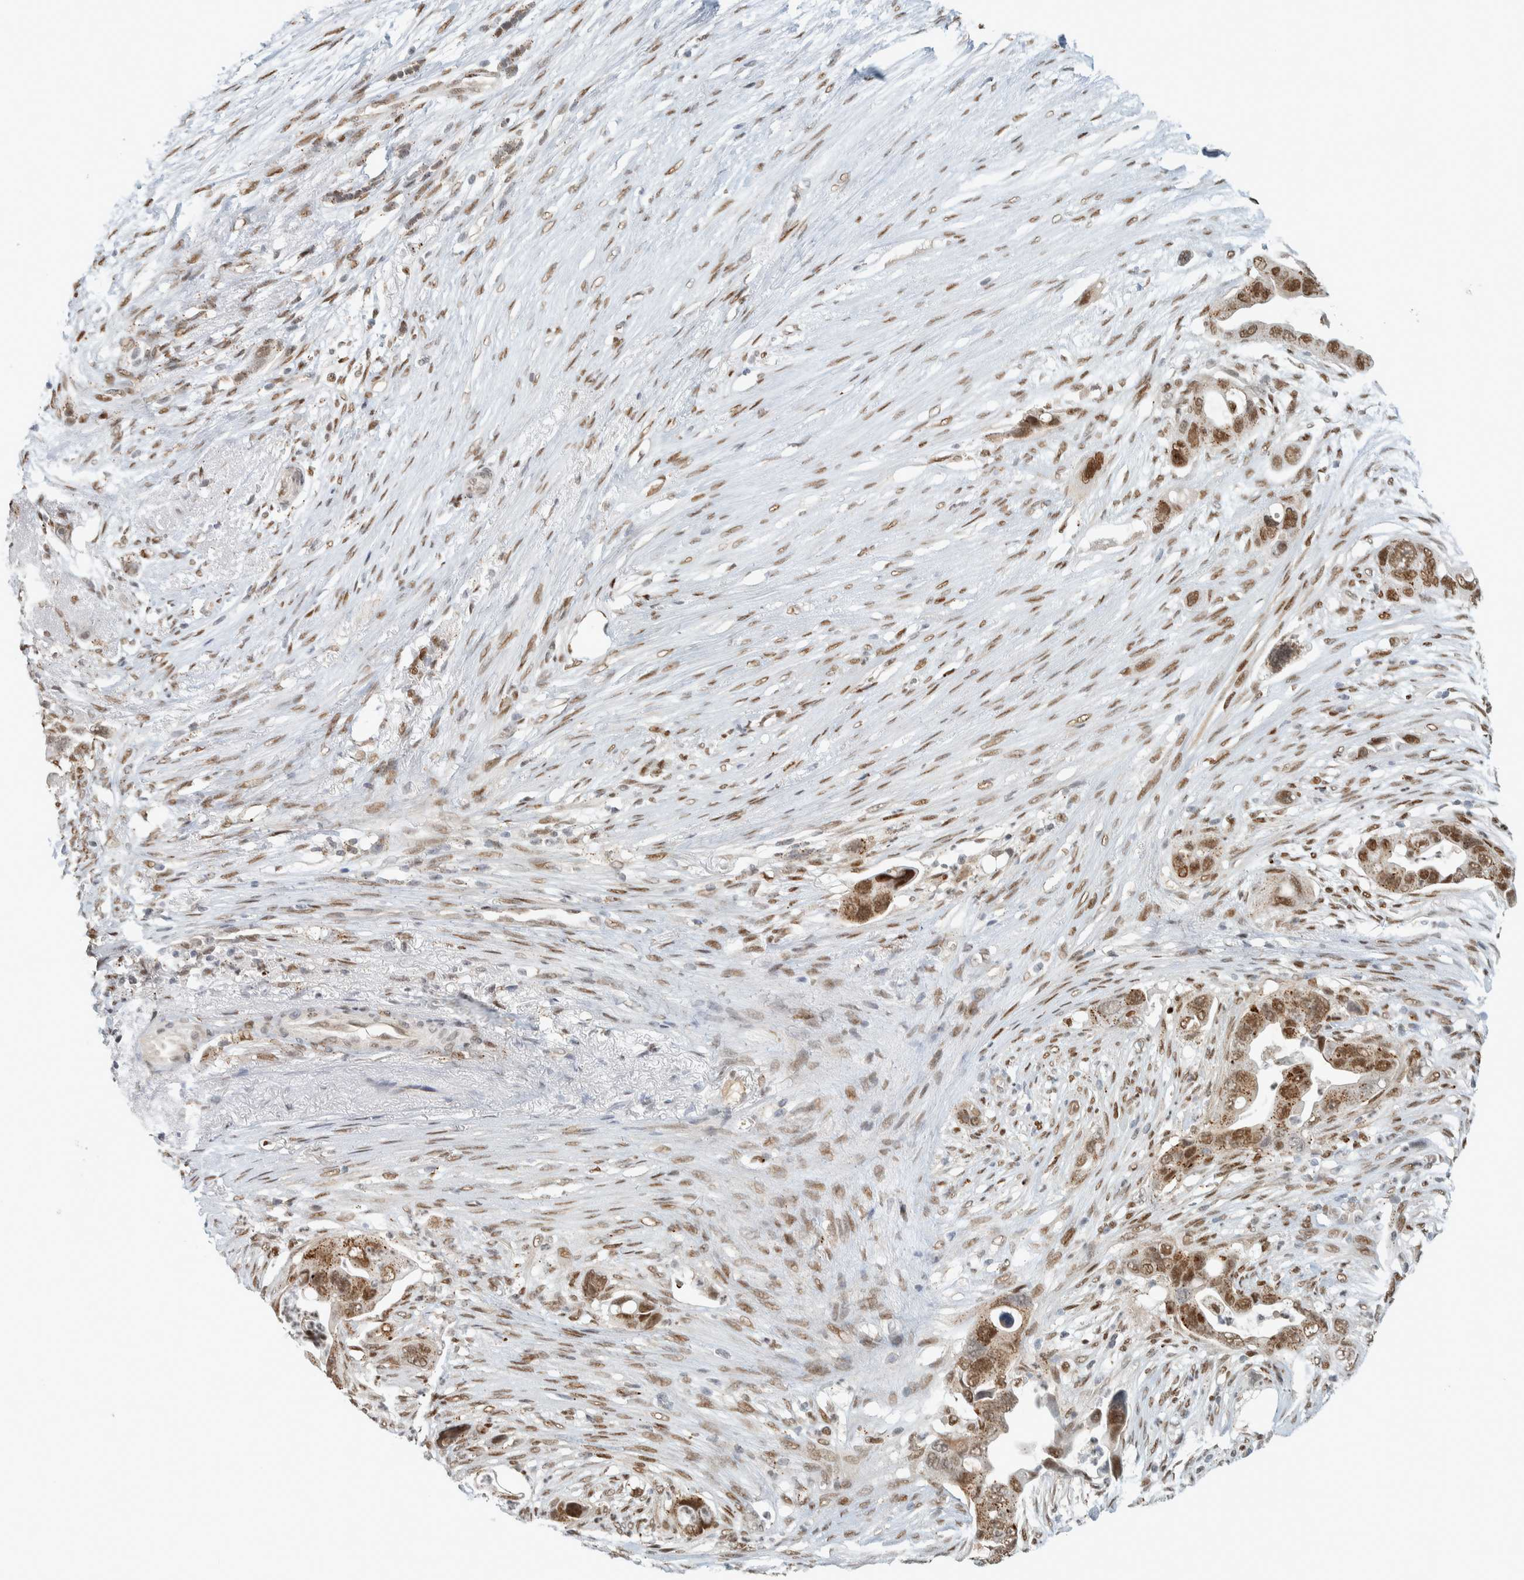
{"staining": {"intensity": "moderate", "quantity": ">75%", "location": "cytoplasmic/membranous,nuclear"}, "tissue": "pancreatic cancer", "cell_type": "Tumor cells", "image_type": "cancer", "snomed": [{"axis": "morphology", "description": "Adenocarcinoma, NOS"}, {"axis": "topography", "description": "Pancreas"}], "caption": "Human pancreatic cancer (adenocarcinoma) stained for a protein (brown) displays moderate cytoplasmic/membranous and nuclear positive expression in approximately >75% of tumor cells.", "gene": "TFE3", "patient": {"sex": "female", "age": 72}}